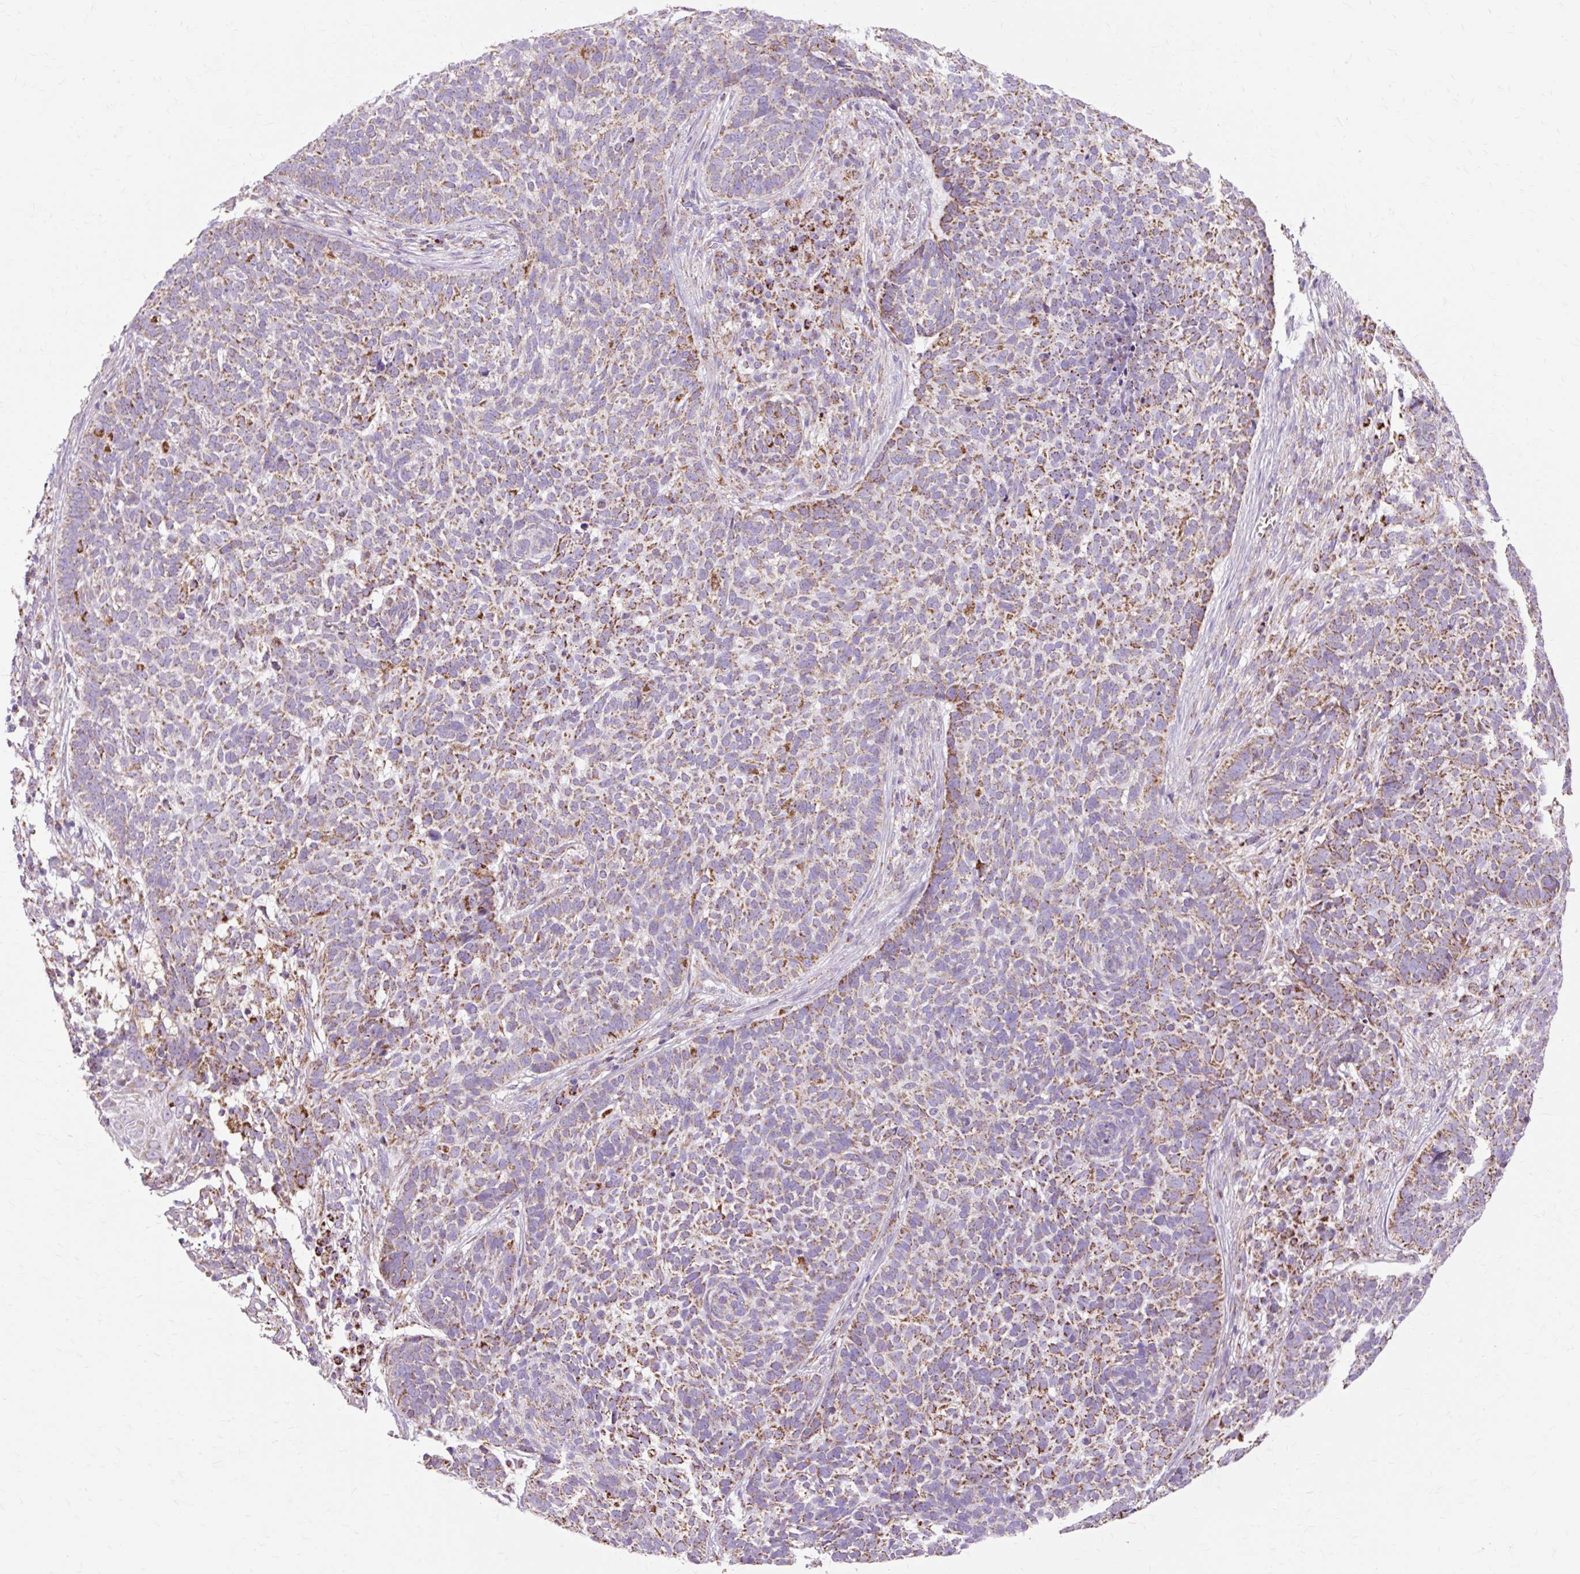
{"staining": {"intensity": "moderate", "quantity": "25%-75%", "location": "cytoplasmic/membranous"}, "tissue": "skin cancer", "cell_type": "Tumor cells", "image_type": "cancer", "snomed": [{"axis": "morphology", "description": "Basal cell carcinoma"}, {"axis": "topography", "description": "Skin"}], "caption": "High-power microscopy captured an immunohistochemistry photomicrograph of skin cancer, revealing moderate cytoplasmic/membranous staining in about 25%-75% of tumor cells.", "gene": "DLAT", "patient": {"sex": "male", "age": 85}}